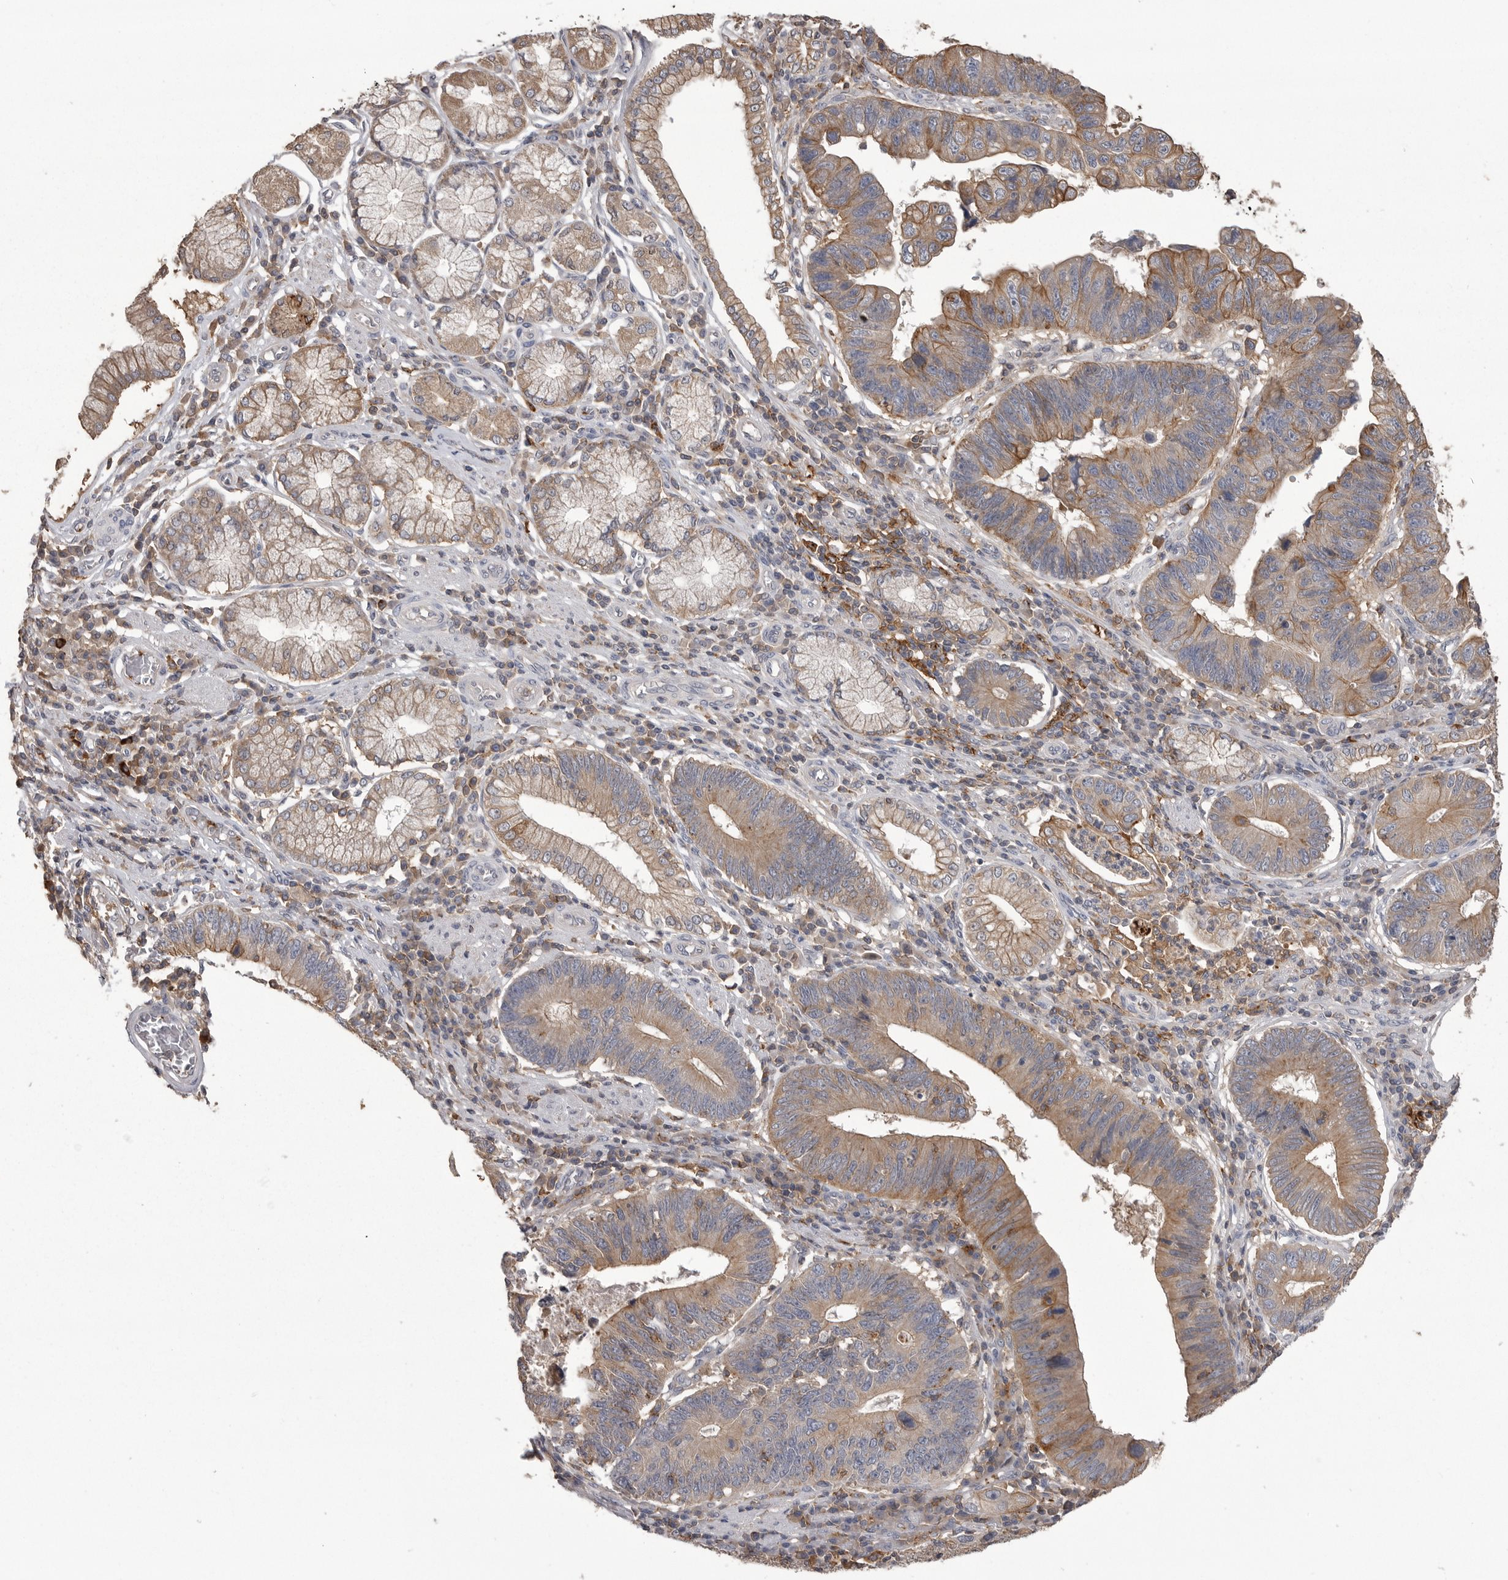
{"staining": {"intensity": "moderate", "quantity": "25%-75%", "location": "cytoplasmic/membranous"}, "tissue": "stomach cancer", "cell_type": "Tumor cells", "image_type": "cancer", "snomed": [{"axis": "morphology", "description": "Adenocarcinoma, NOS"}, {"axis": "topography", "description": "Stomach"}], "caption": "Immunohistochemistry histopathology image of neoplastic tissue: stomach cancer stained using immunohistochemistry shows medium levels of moderate protein expression localized specifically in the cytoplasmic/membranous of tumor cells, appearing as a cytoplasmic/membranous brown color.", "gene": "CMTM6", "patient": {"sex": "male", "age": 59}}